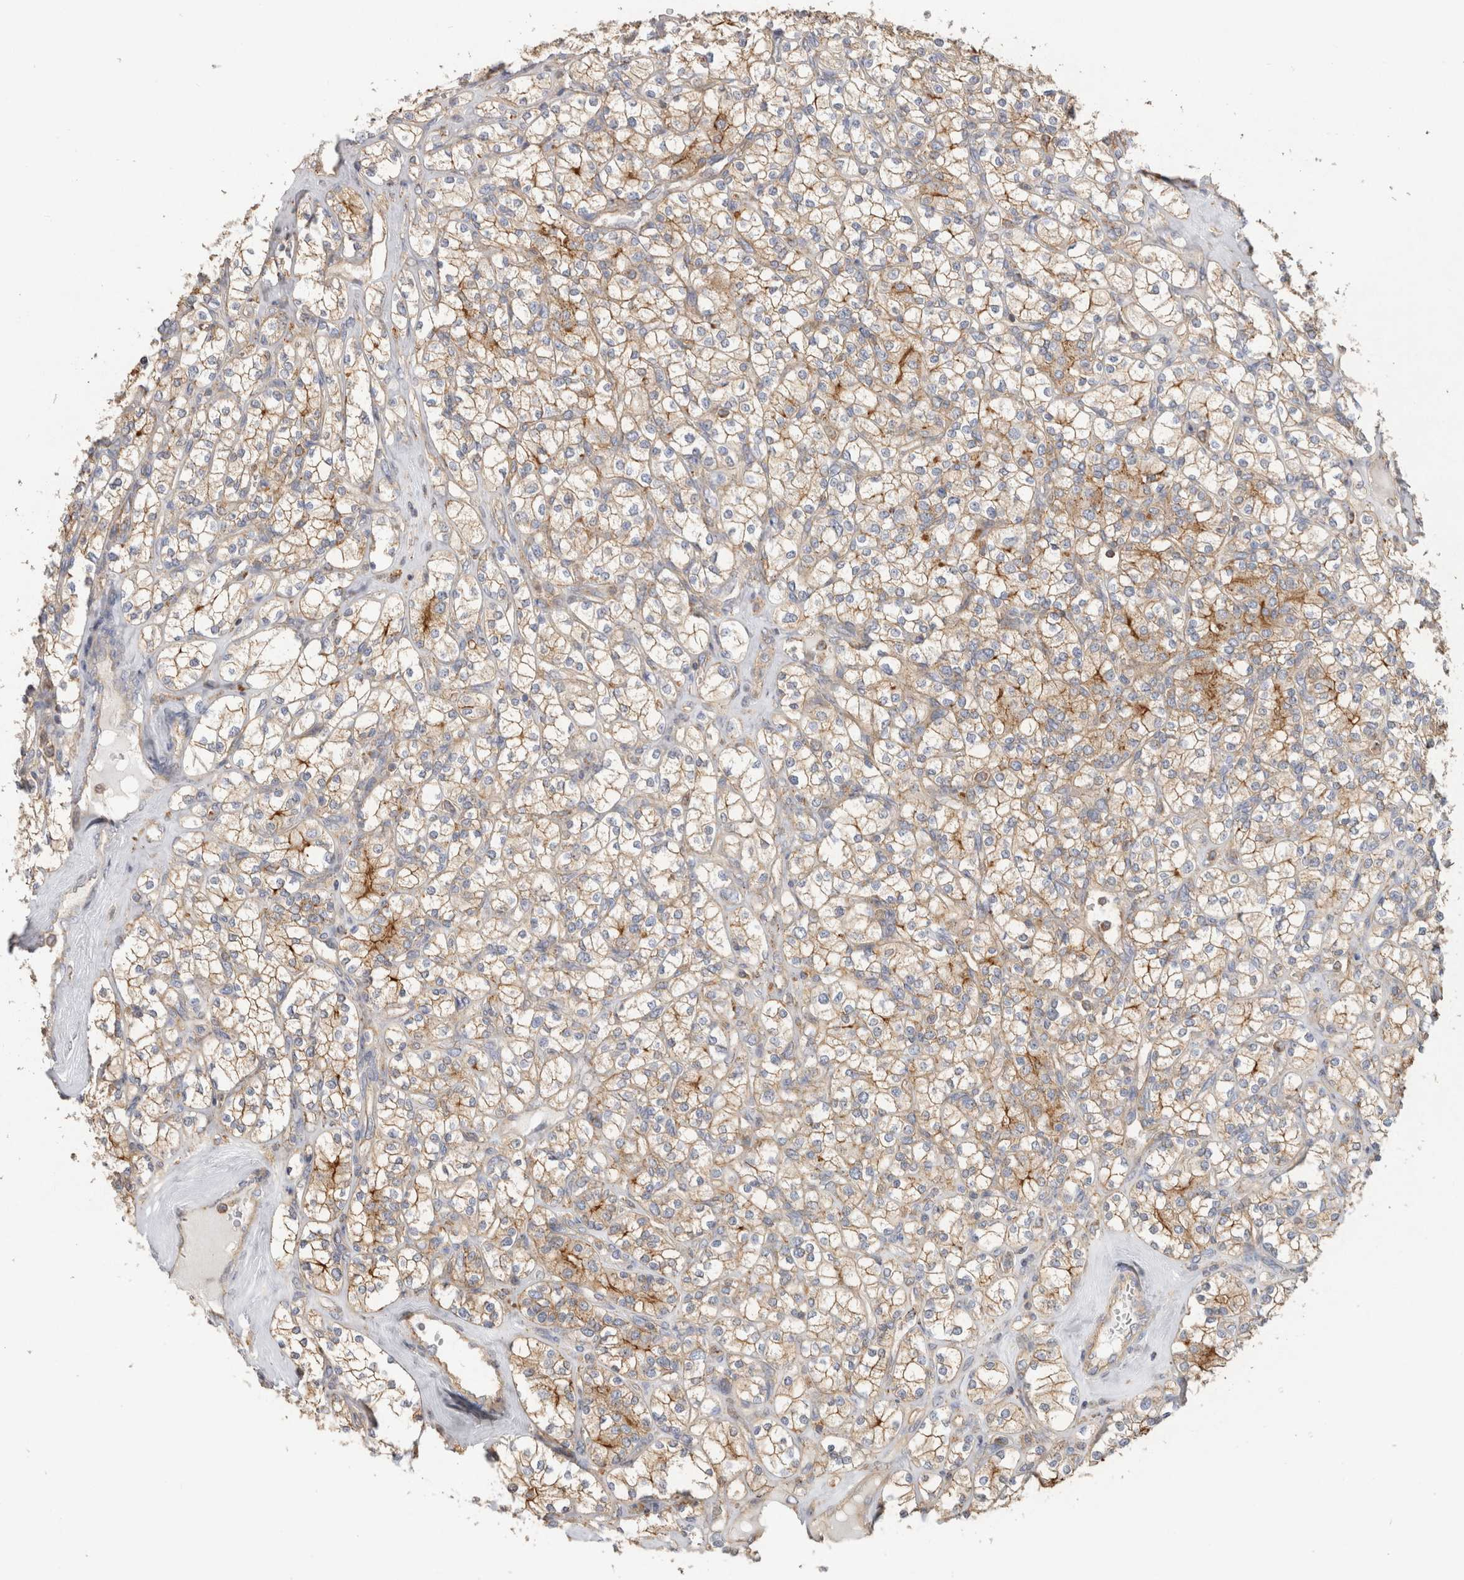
{"staining": {"intensity": "weak", "quantity": ">75%", "location": "cytoplasmic/membranous"}, "tissue": "renal cancer", "cell_type": "Tumor cells", "image_type": "cancer", "snomed": [{"axis": "morphology", "description": "Adenocarcinoma, NOS"}, {"axis": "topography", "description": "Kidney"}], "caption": "This is an image of immunohistochemistry staining of renal adenocarcinoma, which shows weak staining in the cytoplasmic/membranous of tumor cells.", "gene": "CHMP6", "patient": {"sex": "male", "age": 77}}